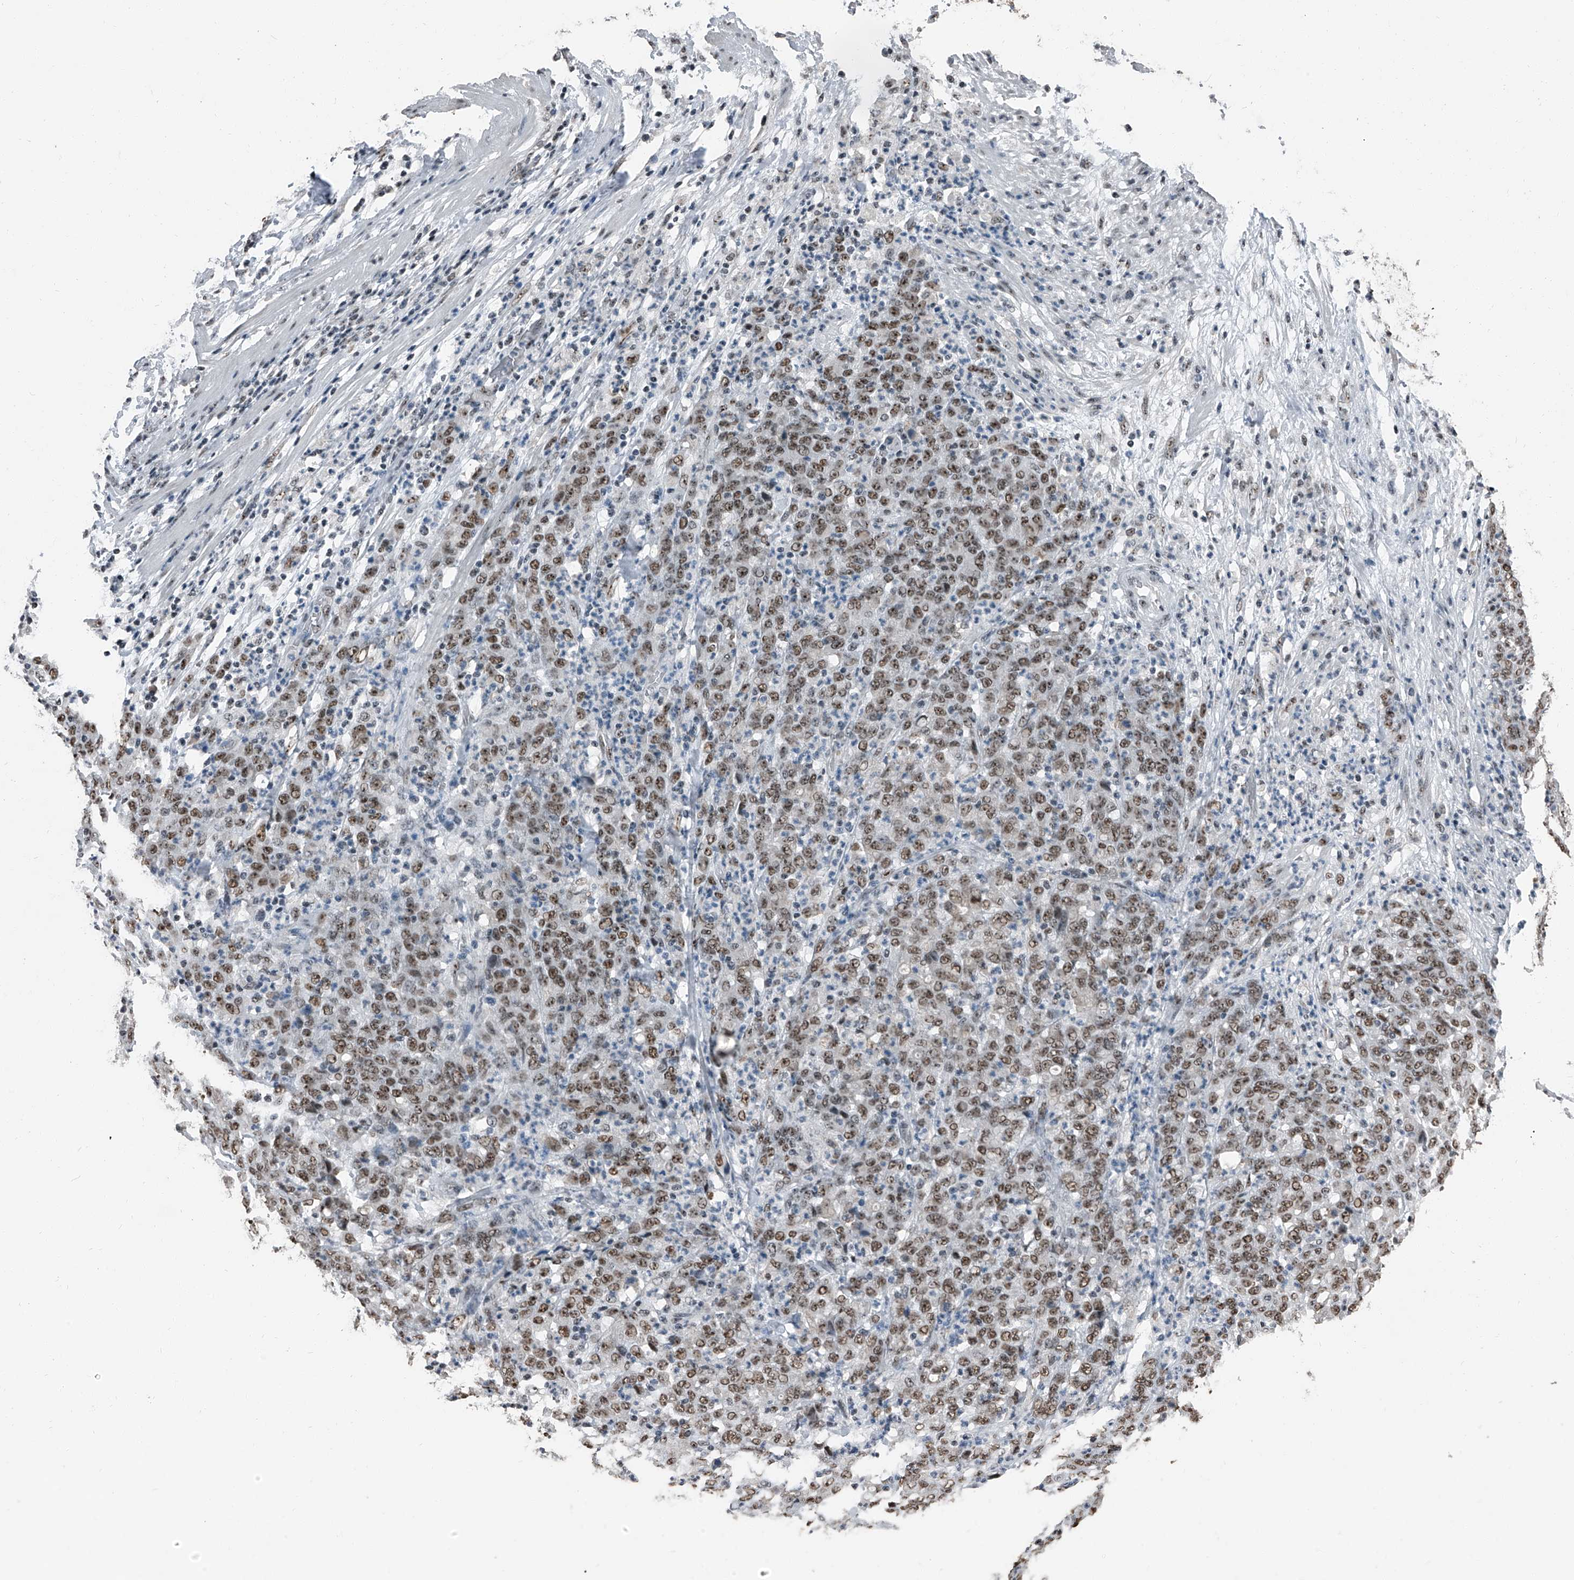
{"staining": {"intensity": "moderate", "quantity": ">75%", "location": "nuclear"}, "tissue": "stomach cancer", "cell_type": "Tumor cells", "image_type": "cancer", "snomed": [{"axis": "morphology", "description": "Adenocarcinoma, NOS"}, {"axis": "topography", "description": "Stomach, lower"}], "caption": "There is medium levels of moderate nuclear expression in tumor cells of stomach adenocarcinoma, as demonstrated by immunohistochemical staining (brown color).", "gene": "TCOF1", "patient": {"sex": "female", "age": 71}}